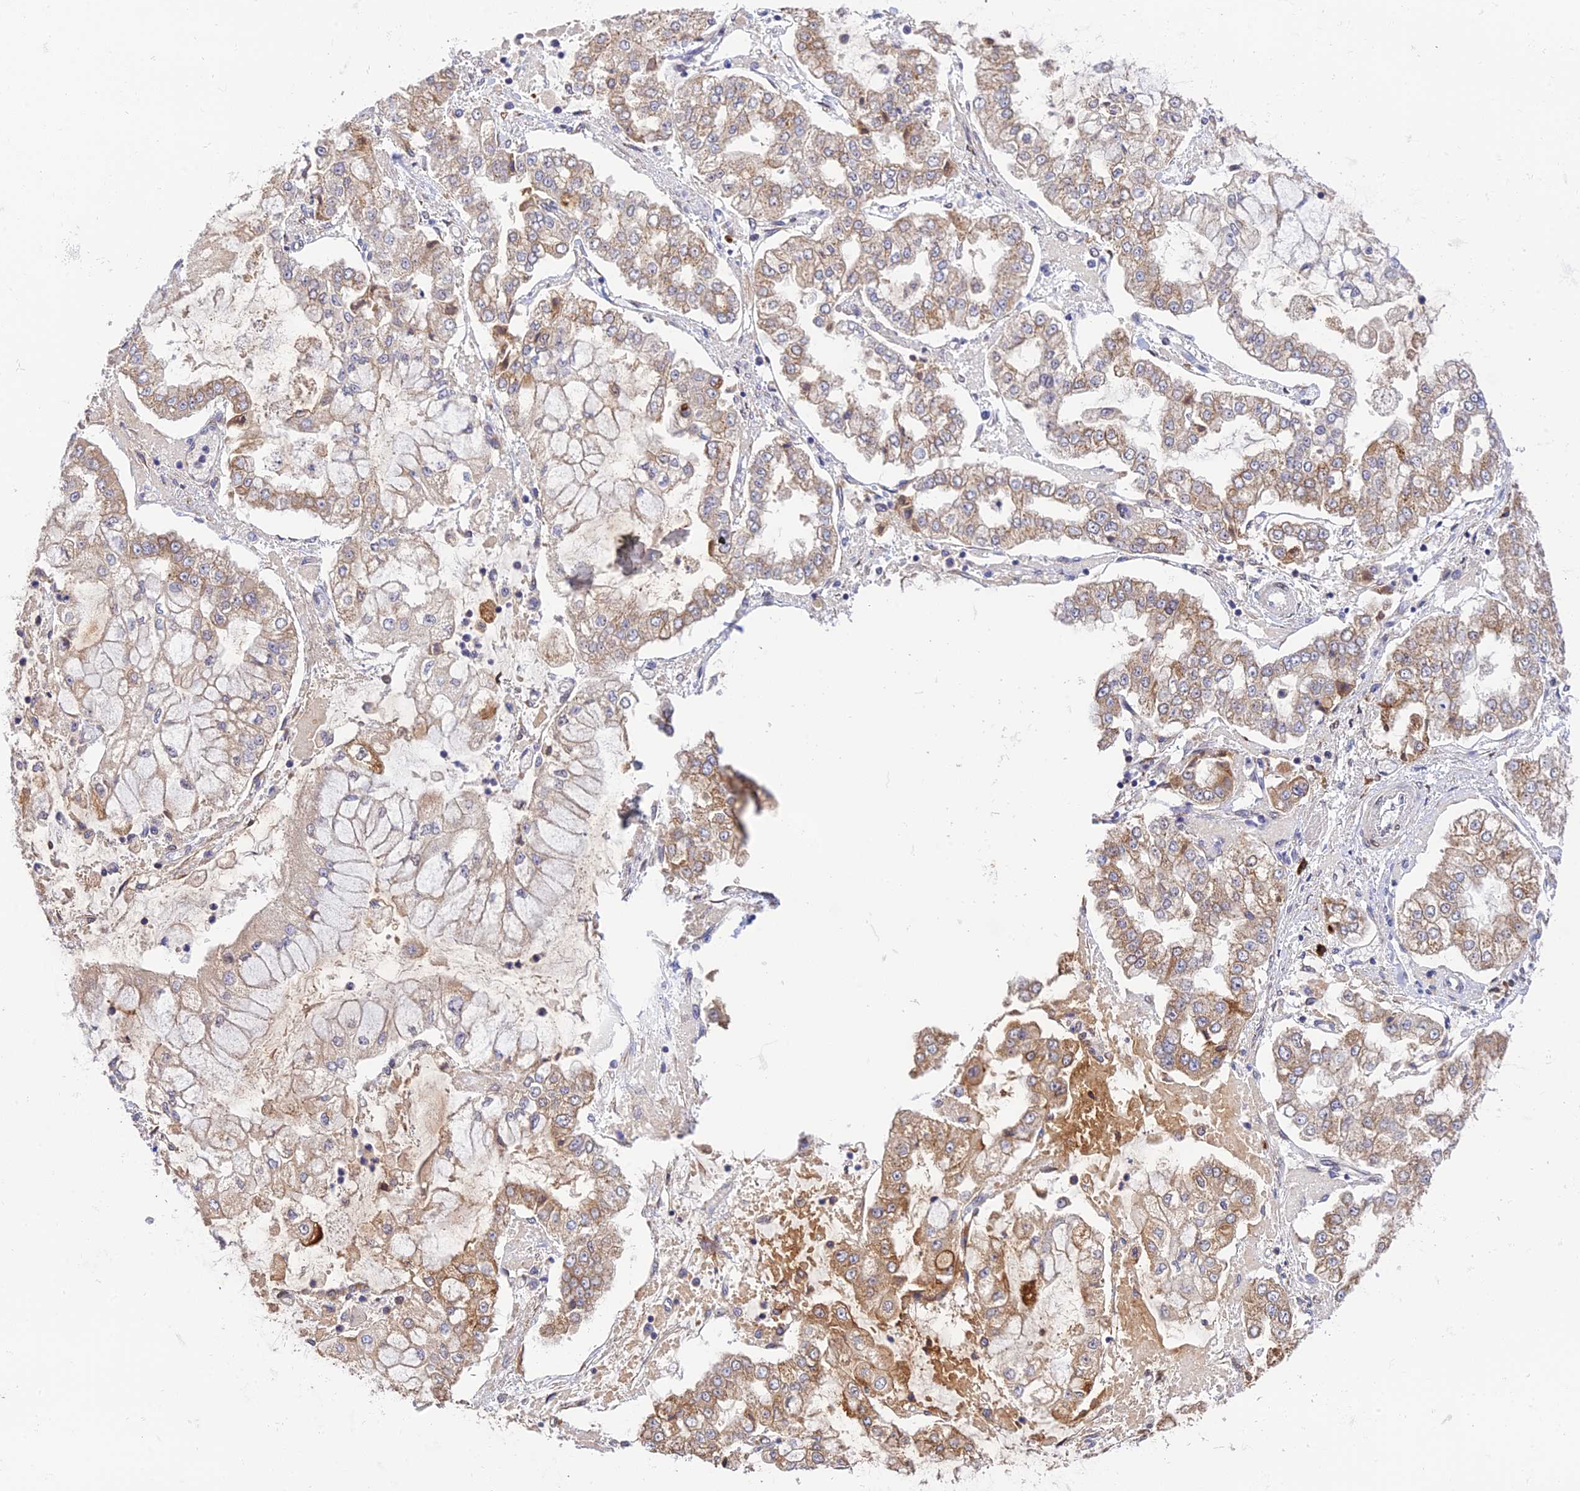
{"staining": {"intensity": "moderate", "quantity": "25%-75%", "location": "cytoplasmic/membranous"}, "tissue": "stomach cancer", "cell_type": "Tumor cells", "image_type": "cancer", "snomed": [{"axis": "morphology", "description": "Adenocarcinoma, NOS"}, {"axis": "topography", "description": "Stomach"}], "caption": "An immunohistochemistry (IHC) histopathology image of neoplastic tissue is shown. Protein staining in brown highlights moderate cytoplasmic/membranous positivity in stomach cancer within tumor cells. (DAB (3,3'-diaminobenzidine) IHC, brown staining for protein, blue staining for nuclei).", "gene": "SNX17", "patient": {"sex": "male", "age": 76}}